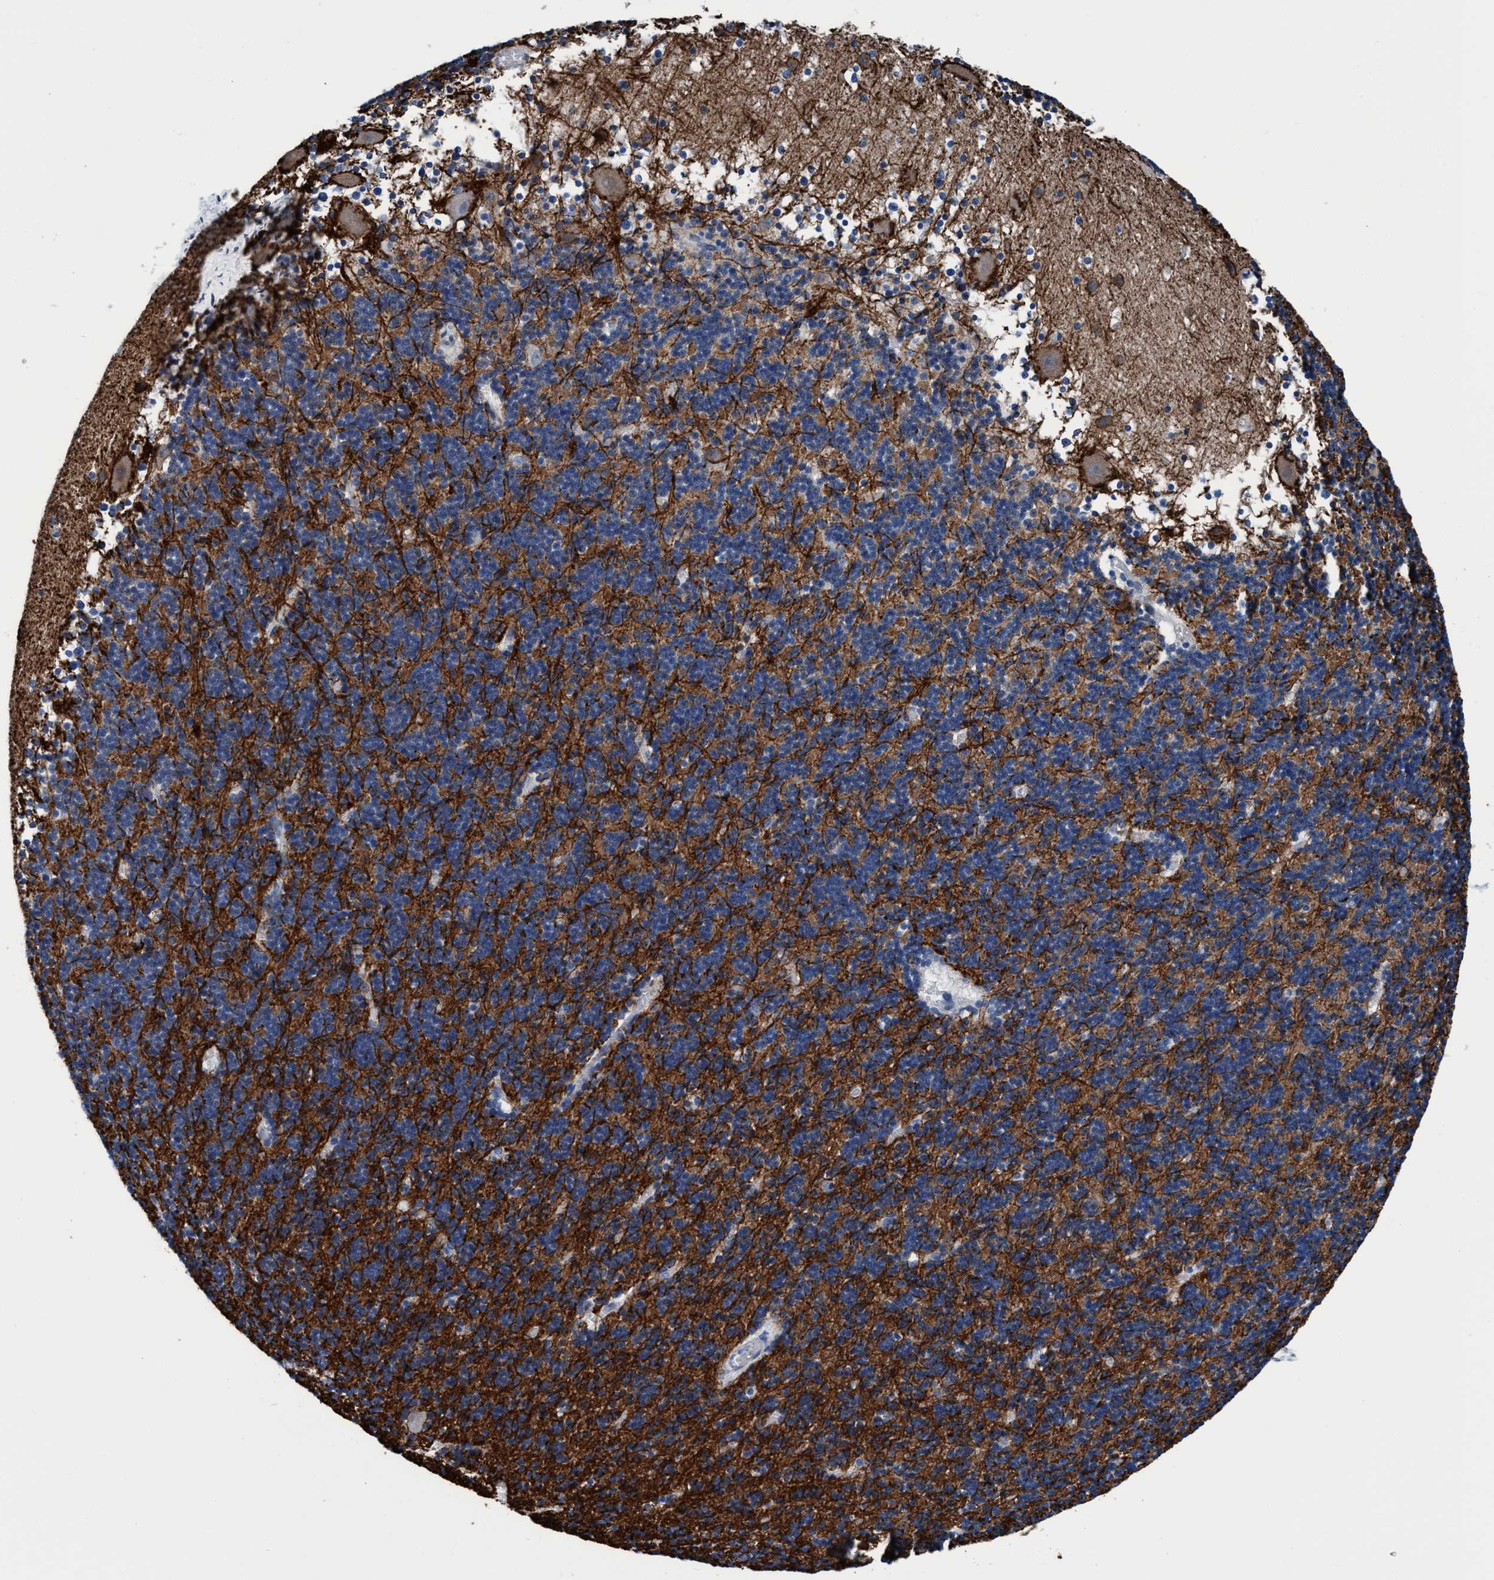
{"staining": {"intensity": "strong", "quantity": "<25%", "location": "cytoplasmic/membranous"}, "tissue": "cerebellum", "cell_type": "Cells in granular layer", "image_type": "normal", "snomed": [{"axis": "morphology", "description": "Normal tissue, NOS"}, {"axis": "topography", "description": "Cerebellum"}], "caption": "A medium amount of strong cytoplasmic/membranous staining is seen in approximately <25% of cells in granular layer in benign cerebellum.", "gene": "TMEM94", "patient": {"sex": "male", "age": 45}}